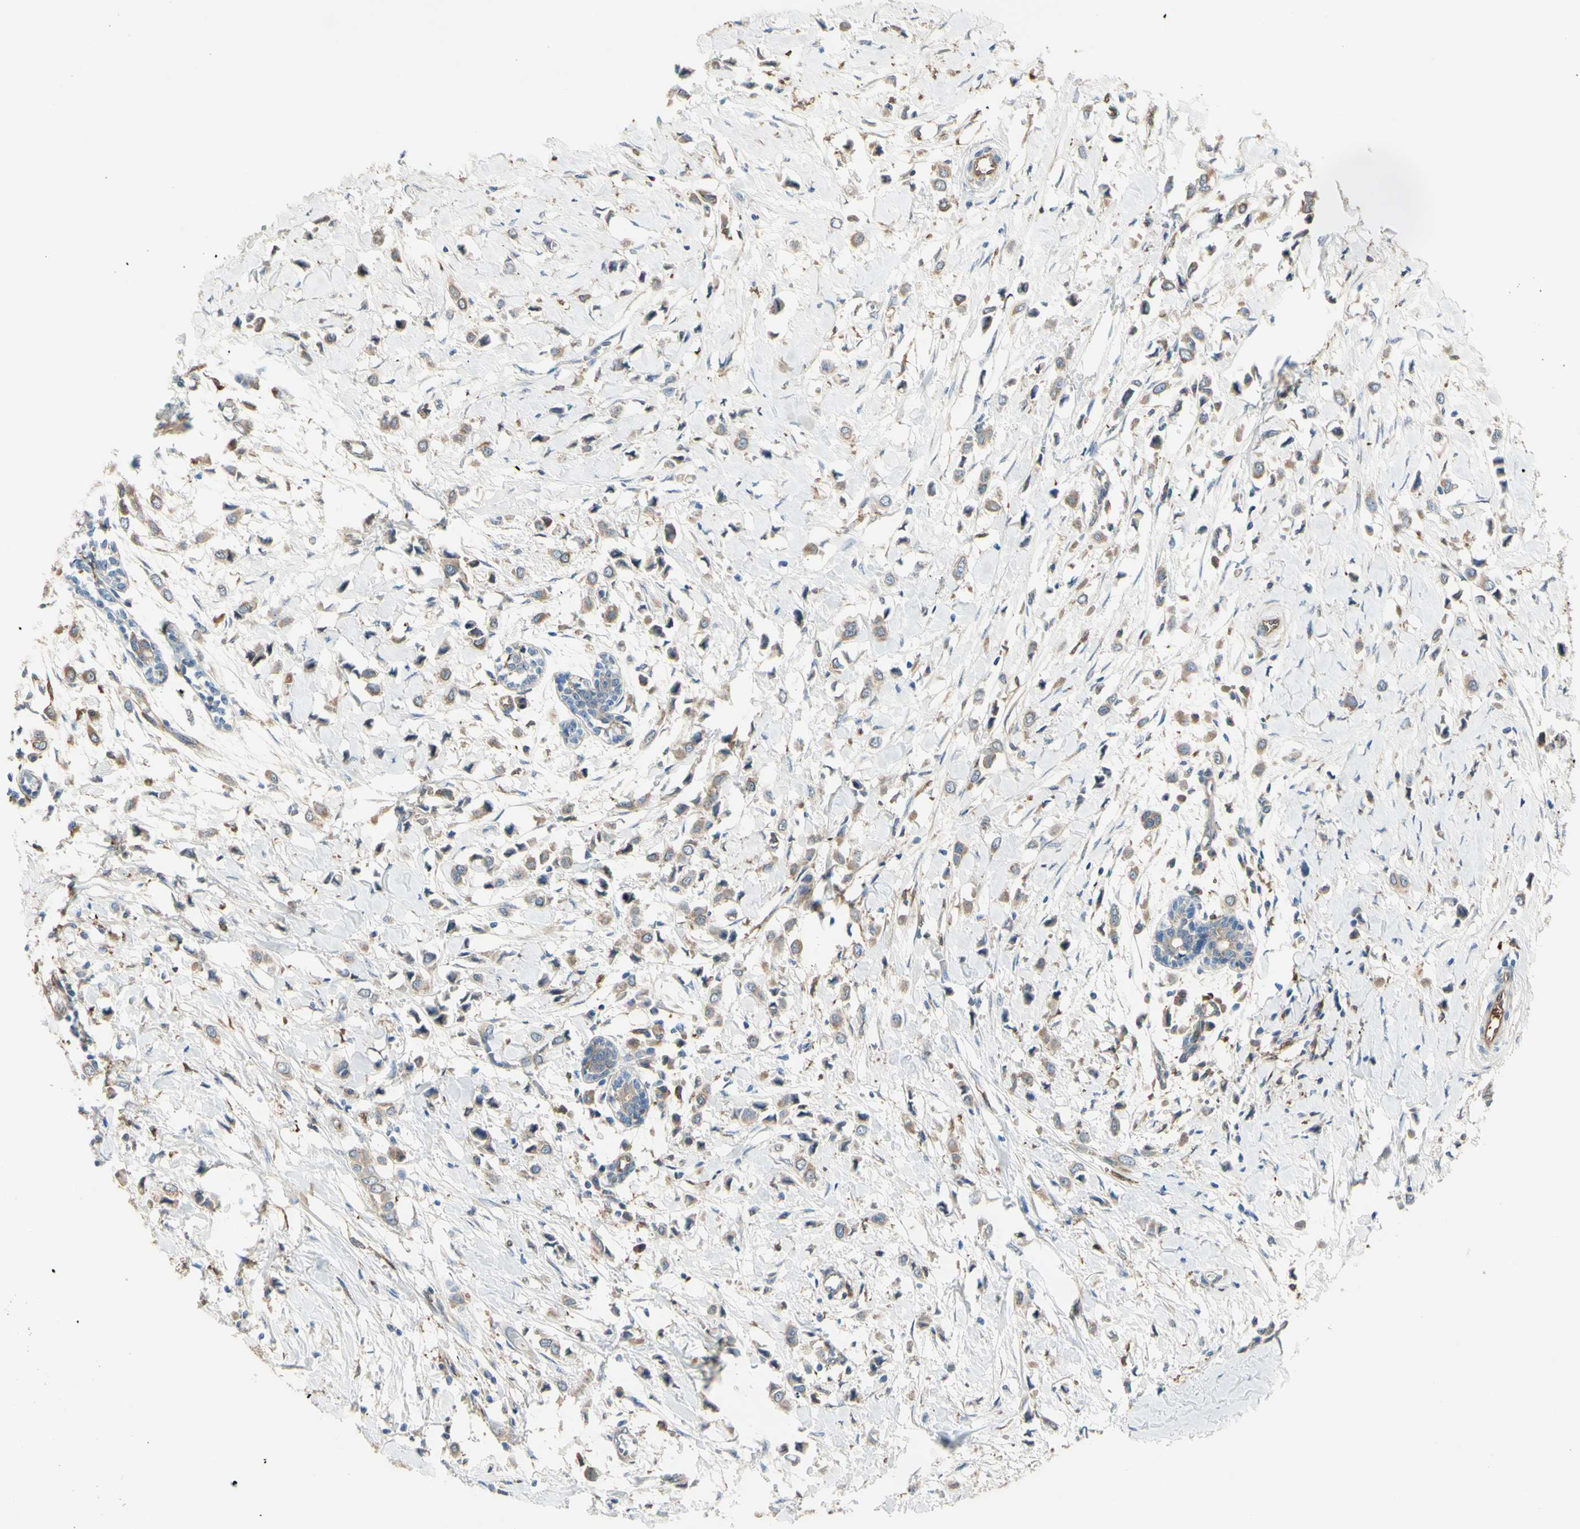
{"staining": {"intensity": "weak", "quantity": ">75%", "location": "cytoplasmic/membranous"}, "tissue": "breast cancer", "cell_type": "Tumor cells", "image_type": "cancer", "snomed": [{"axis": "morphology", "description": "Lobular carcinoma"}, {"axis": "topography", "description": "Breast"}], "caption": "Breast cancer stained for a protein shows weak cytoplasmic/membranous positivity in tumor cells.", "gene": "IGSF9B", "patient": {"sex": "female", "age": 51}}